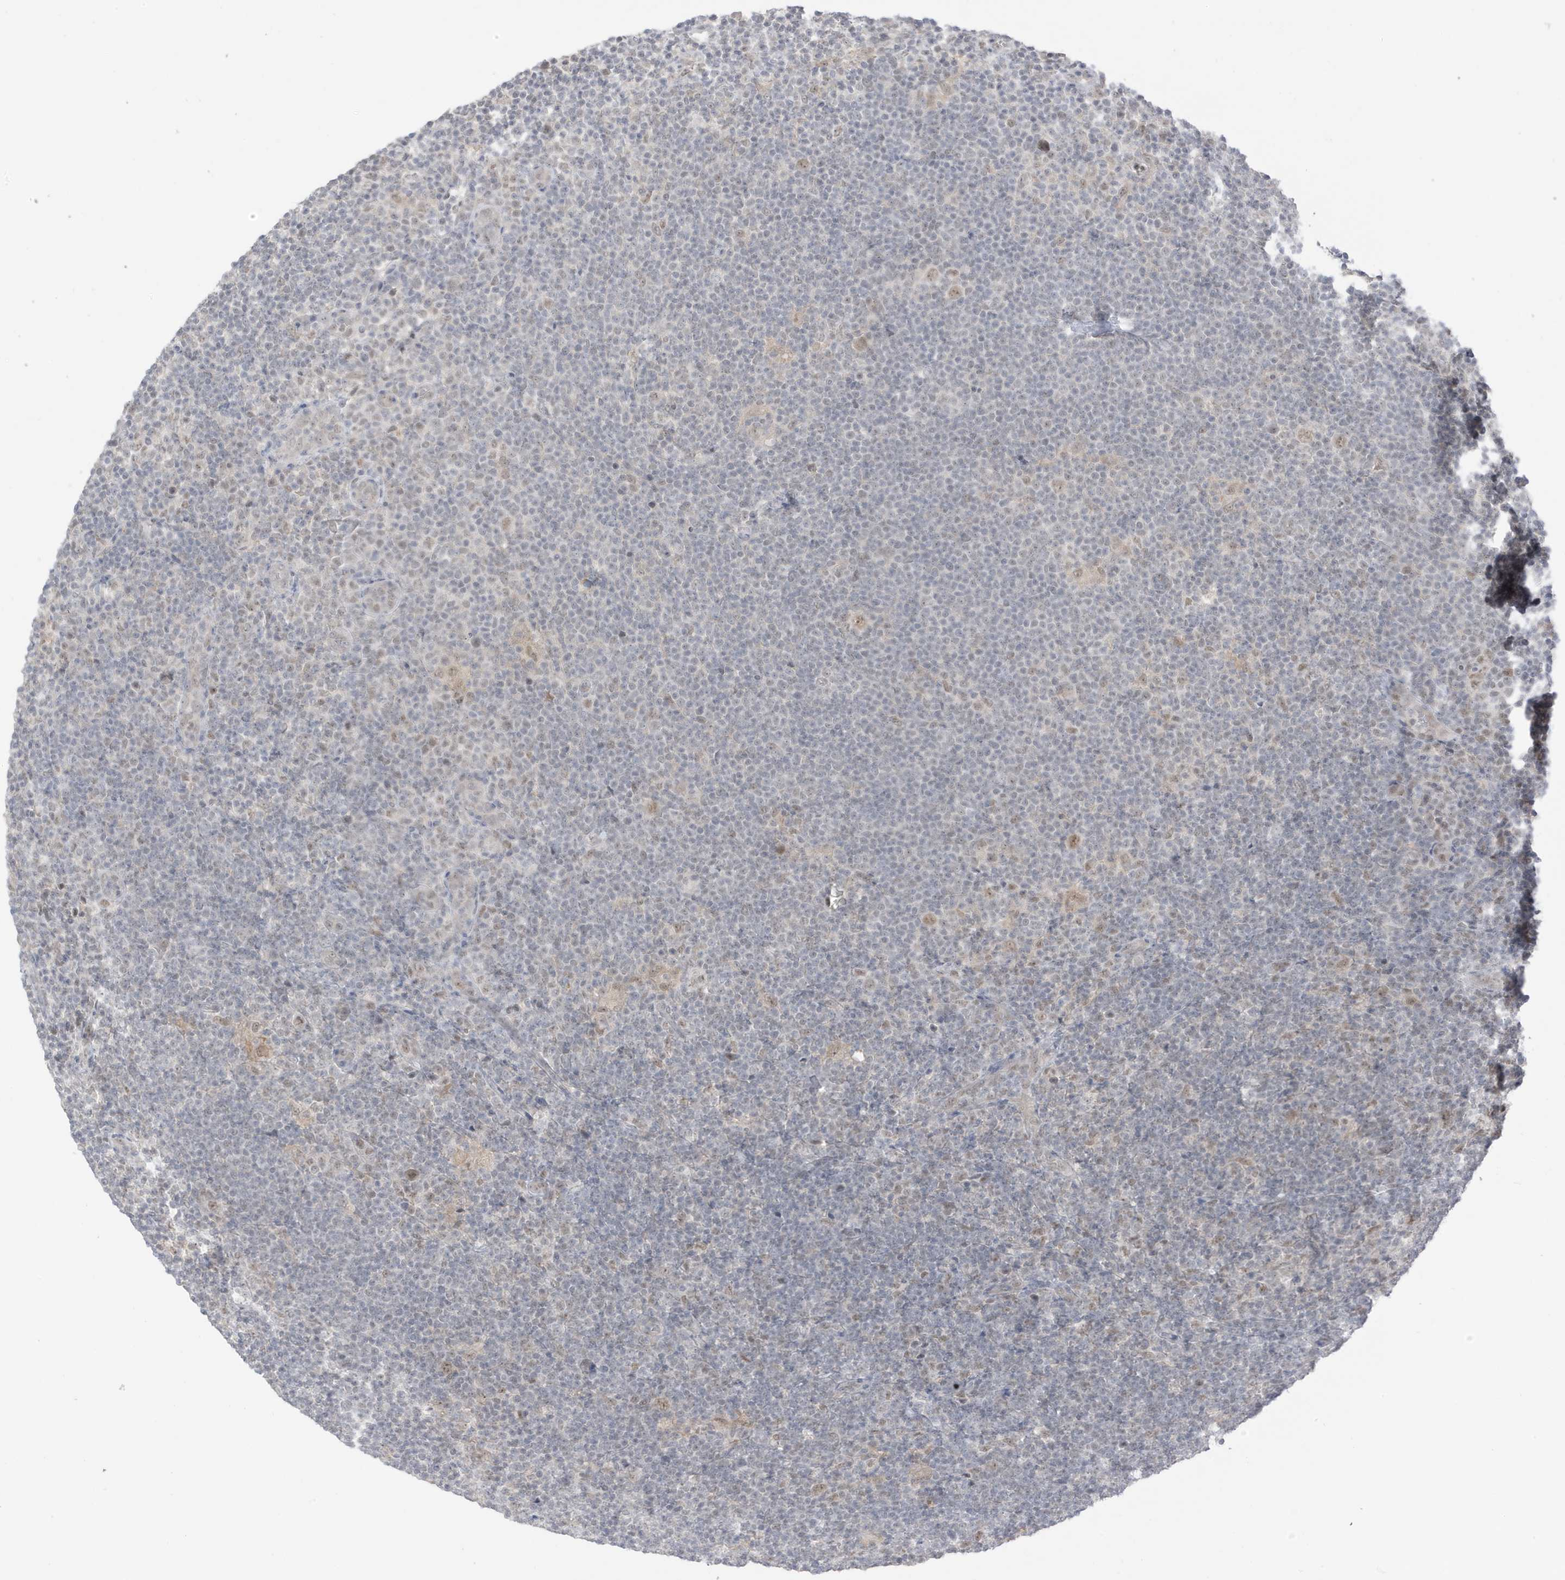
{"staining": {"intensity": "weak", "quantity": ">75%", "location": "nuclear"}, "tissue": "lymphoma", "cell_type": "Tumor cells", "image_type": "cancer", "snomed": [{"axis": "morphology", "description": "Hodgkin's disease, NOS"}, {"axis": "topography", "description": "Lymph node"}], "caption": "Immunohistochemistry (IHC) of human lymphoma demonstrates low levels of weak nuclear positivity in approximately >75% of tumor cells.", "gene": "MSL3", "patient": {"sex": "female", "age": 57}}